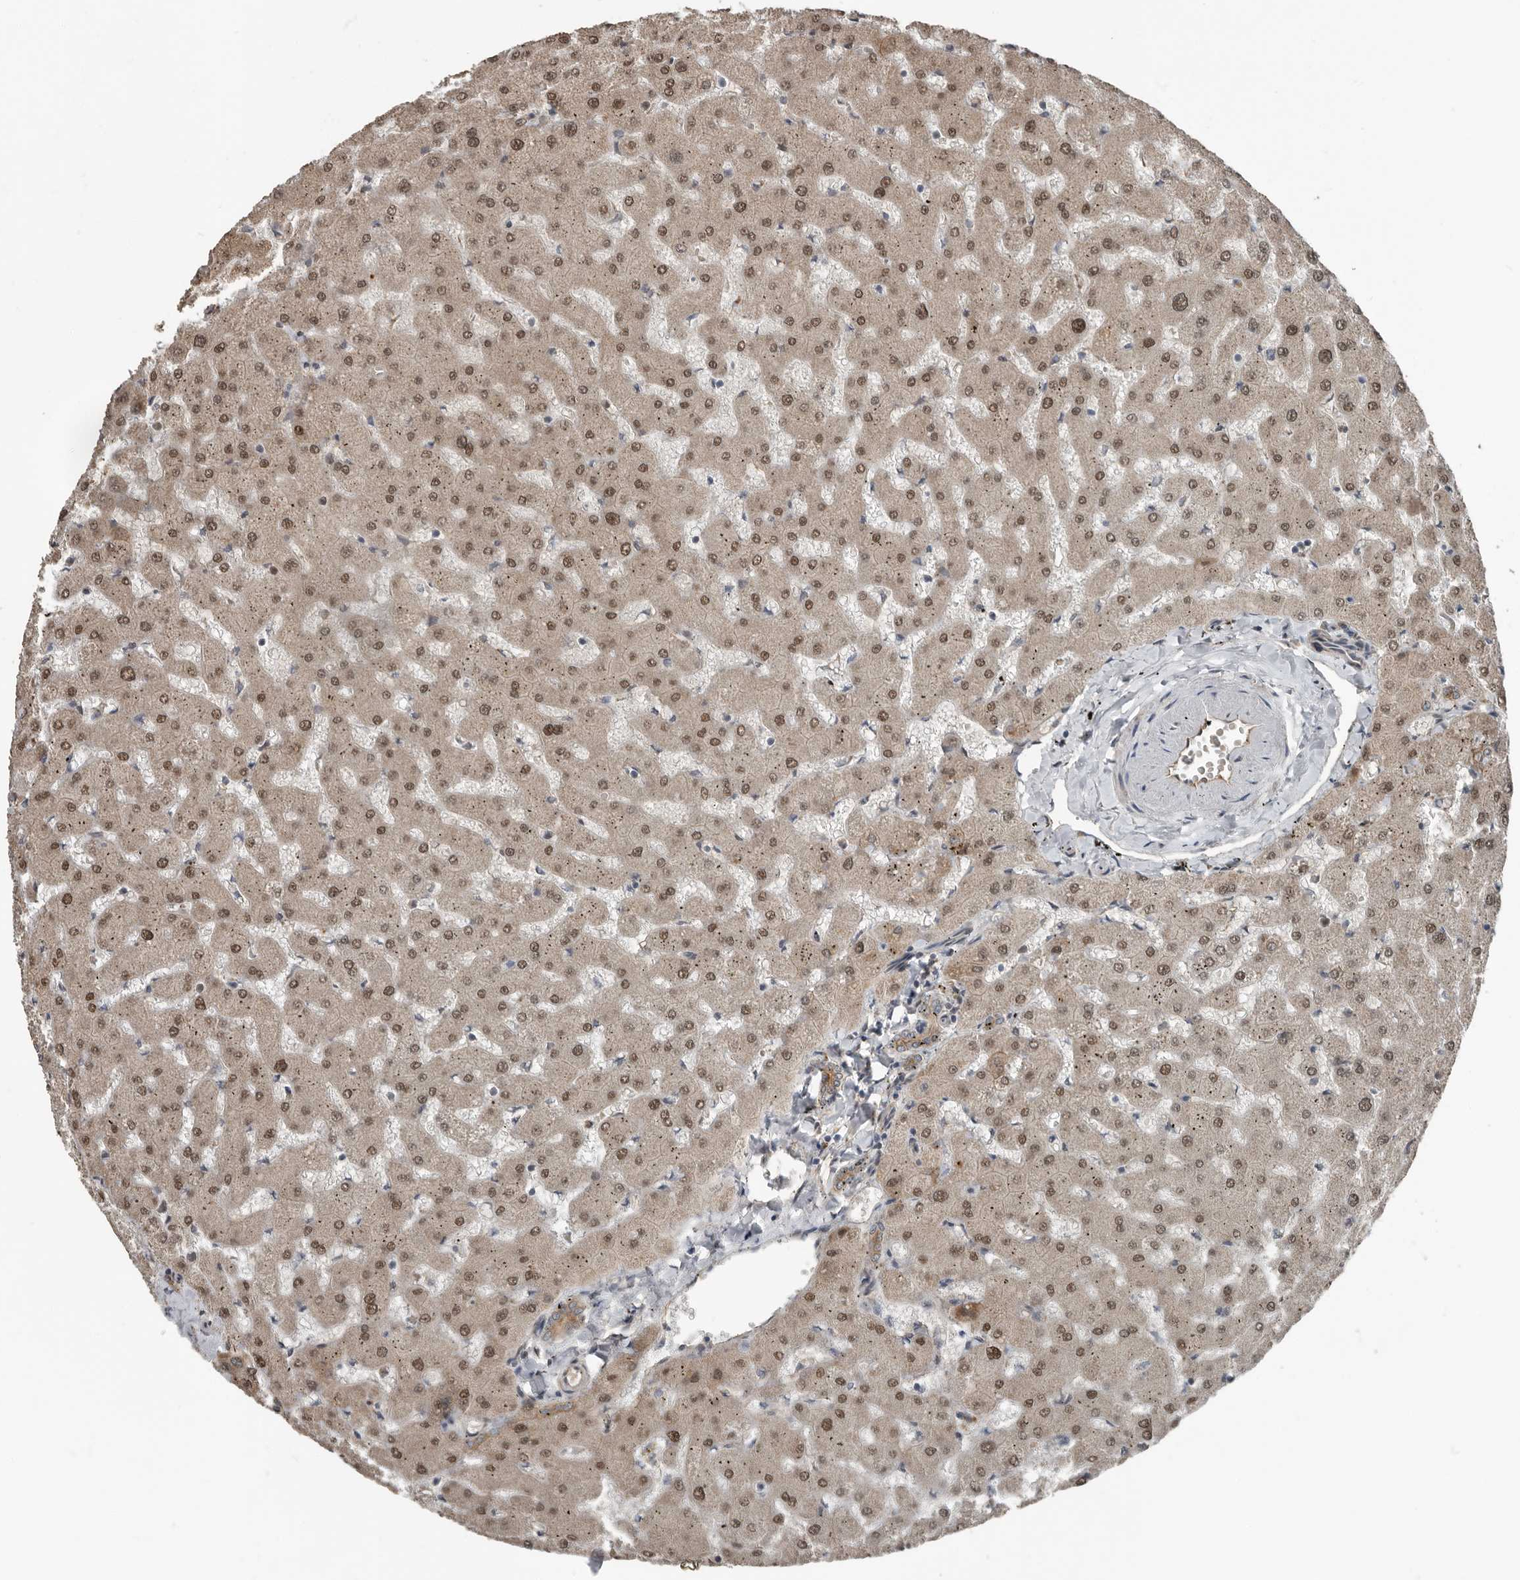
{"staining": {"intensity": "weak", "quantity": ">75%", "location": "cytoplasmic/membranous"}, "tissue": "liver", "cell_type": "Cholangiocytes", "image_type": "normal", "snomed": [{"axis": "morphology", "description": "Normal tissue, NOS"}, {"axis": "topography", "description": "Liver"}], "caption": "IHC staining of benign liver, which displays low levels of weak cytoplasmic/membranous expression in about >75% of cholangiocytes indicating weak cytoplasmic/membranous protein positivity. The staining was performed using DAB (3,3'-diaminobenzidine) (brown) for protein detection and nuclei were counterstained in hematoxylin (blue).", "gene": "YOD1", "patient": {"sex": "female", "age": 63}}